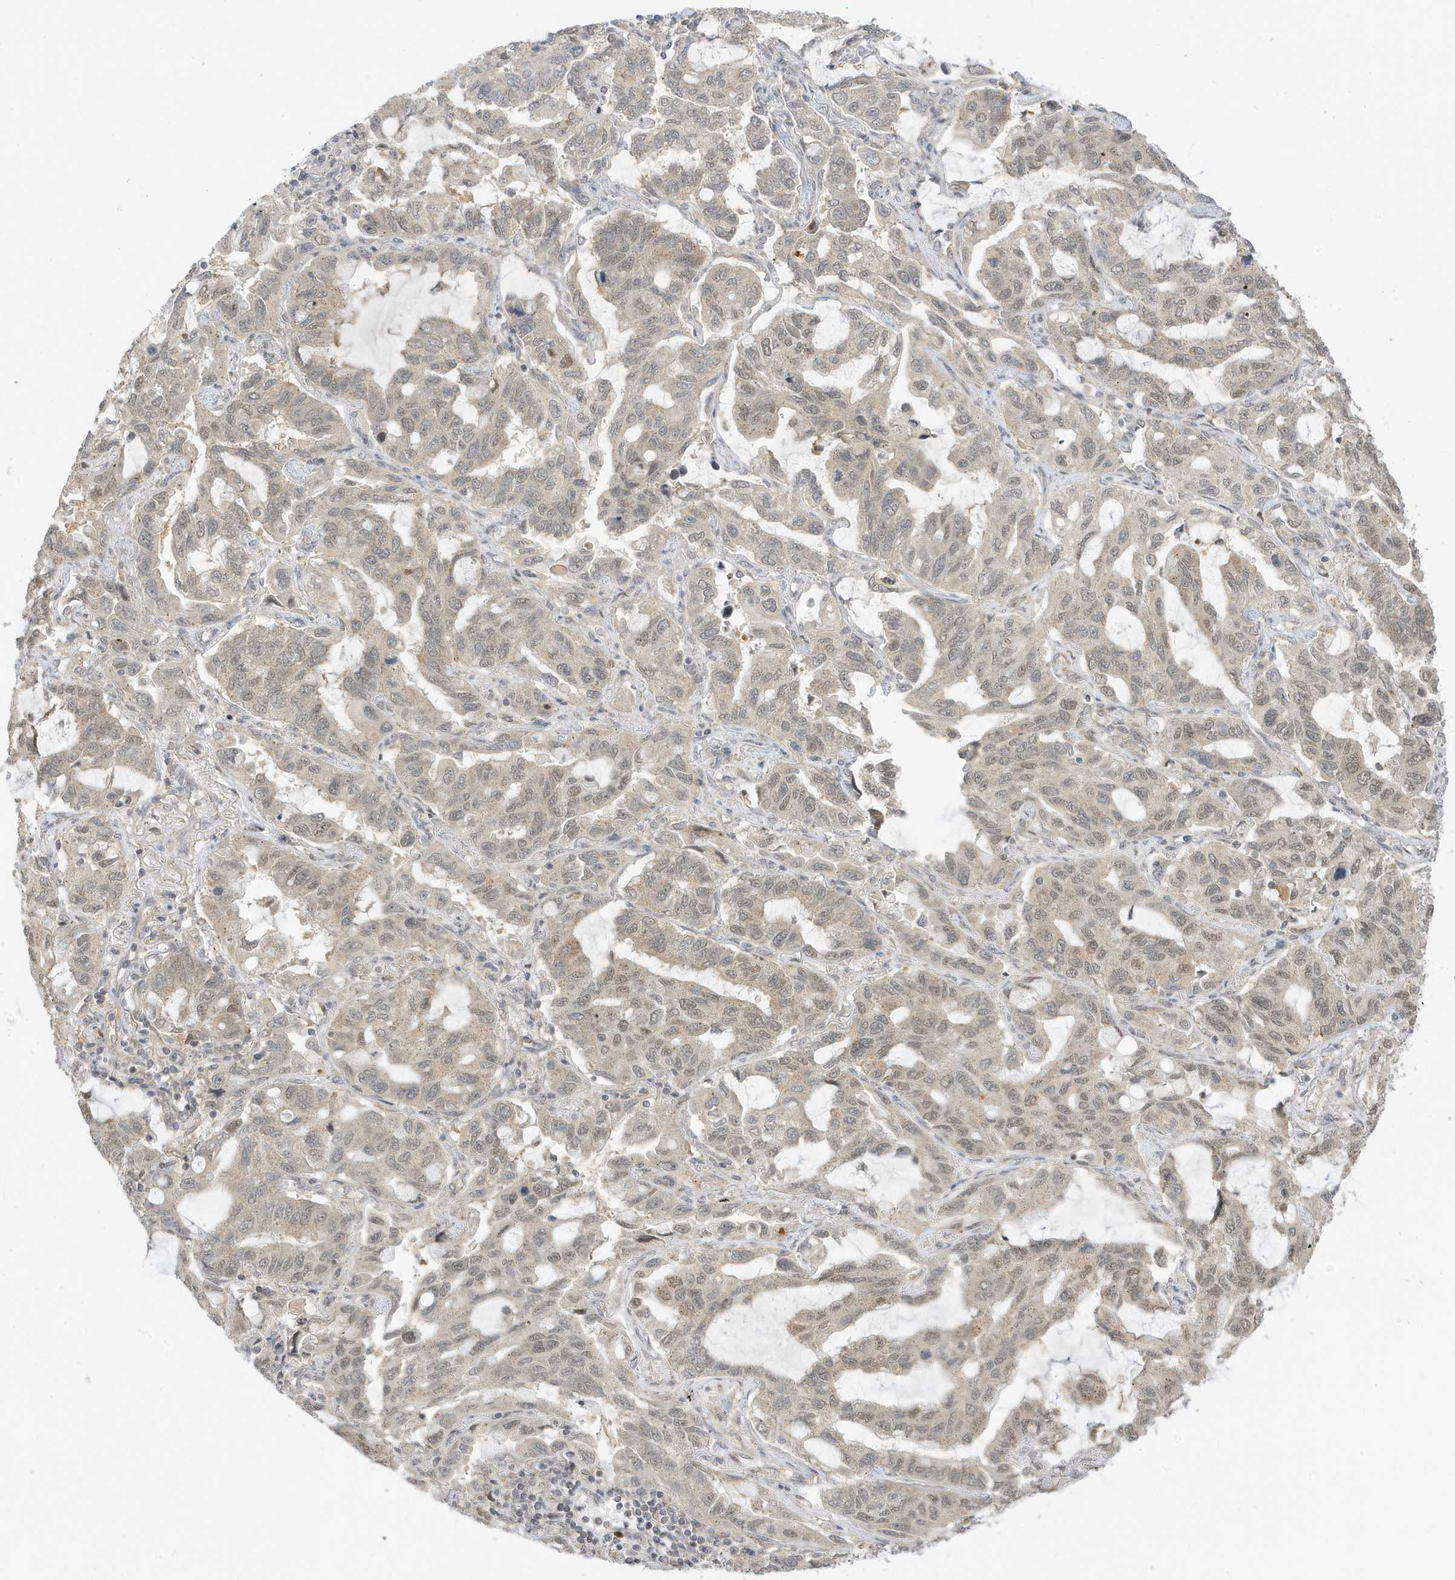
{"staining": {"intensity": "weak", "quantity": ">75%", "location": "nuclear"}, "tissue": "lung cancer", "cell_type": "Tumor cells", "image_type": "cancer", "snomed": [{"axis": "morphology", "description": "Adenocarcinoma, NOS"}, {"axis": "topography", "description": "Lung"}], "caption": "Protein expression analysis of lung adenocarcinoma shows weak nuclear positivity in about >75% of tumor cells.", "gene": "TAB3", "patient": {"sex": "male", "age": 64}}